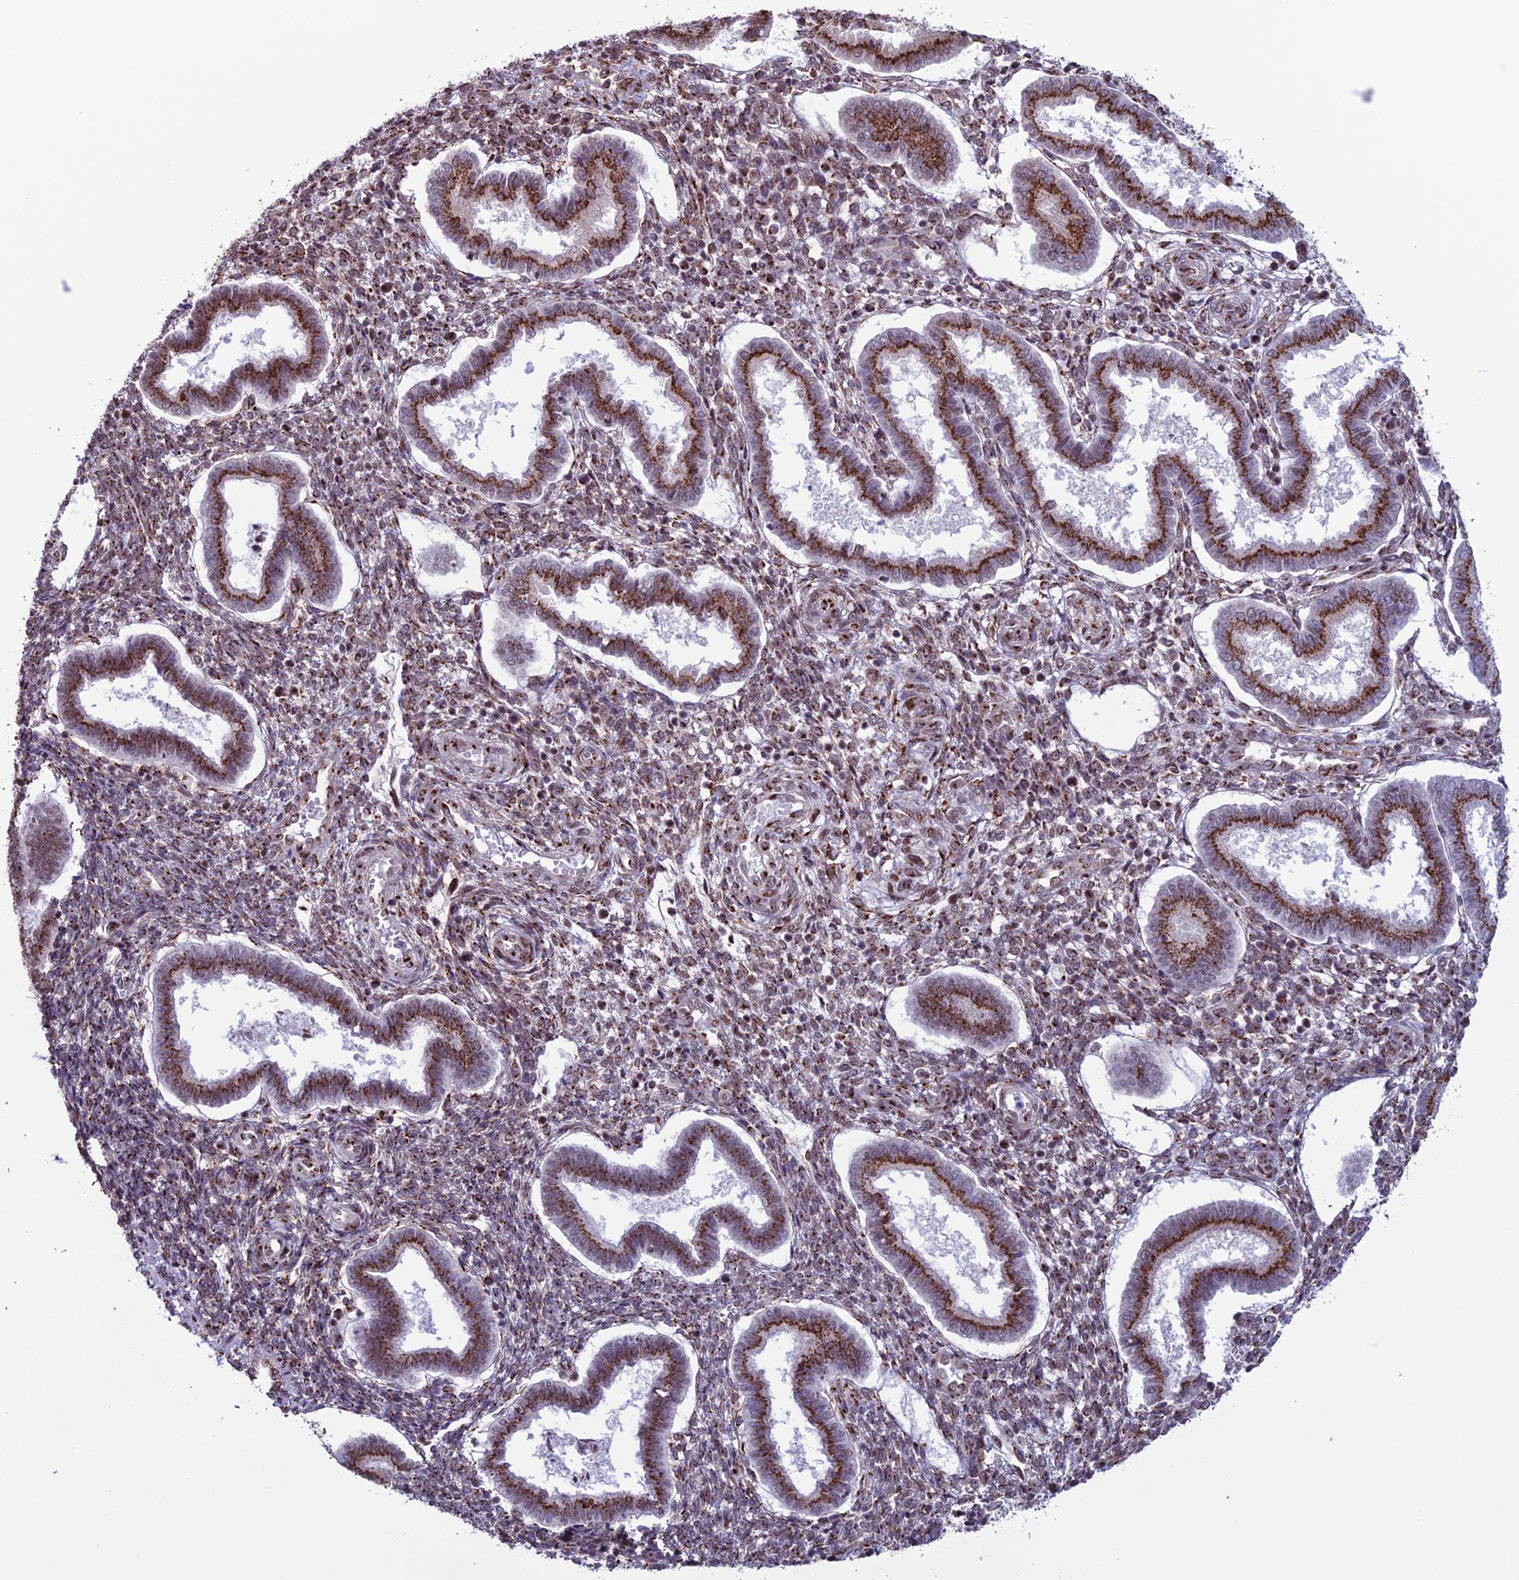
{"staining": {"intensity": "strong", "quantity": "25%-75%", "location": "cytoplasmic/membranous"}, "tissue": "endometrium", "cell_type": "Cells in endometrial stroma", "image_type": "normal", "snomed": [{"axis": "morphology", "description": "Normal tissue, NOS"}, {"axis": "topography", "description": "Endometrium"}], "caption": "IHC micrograph of normal human endometrium stained for a protein (brown), which demonstrates high levels of strong cytoplasmic/membranous positivity in about 25%-75% of cells in endometrial stroma.", "gene": "PLEKHA4", "patient": {"sex": "female", "age": 24}}